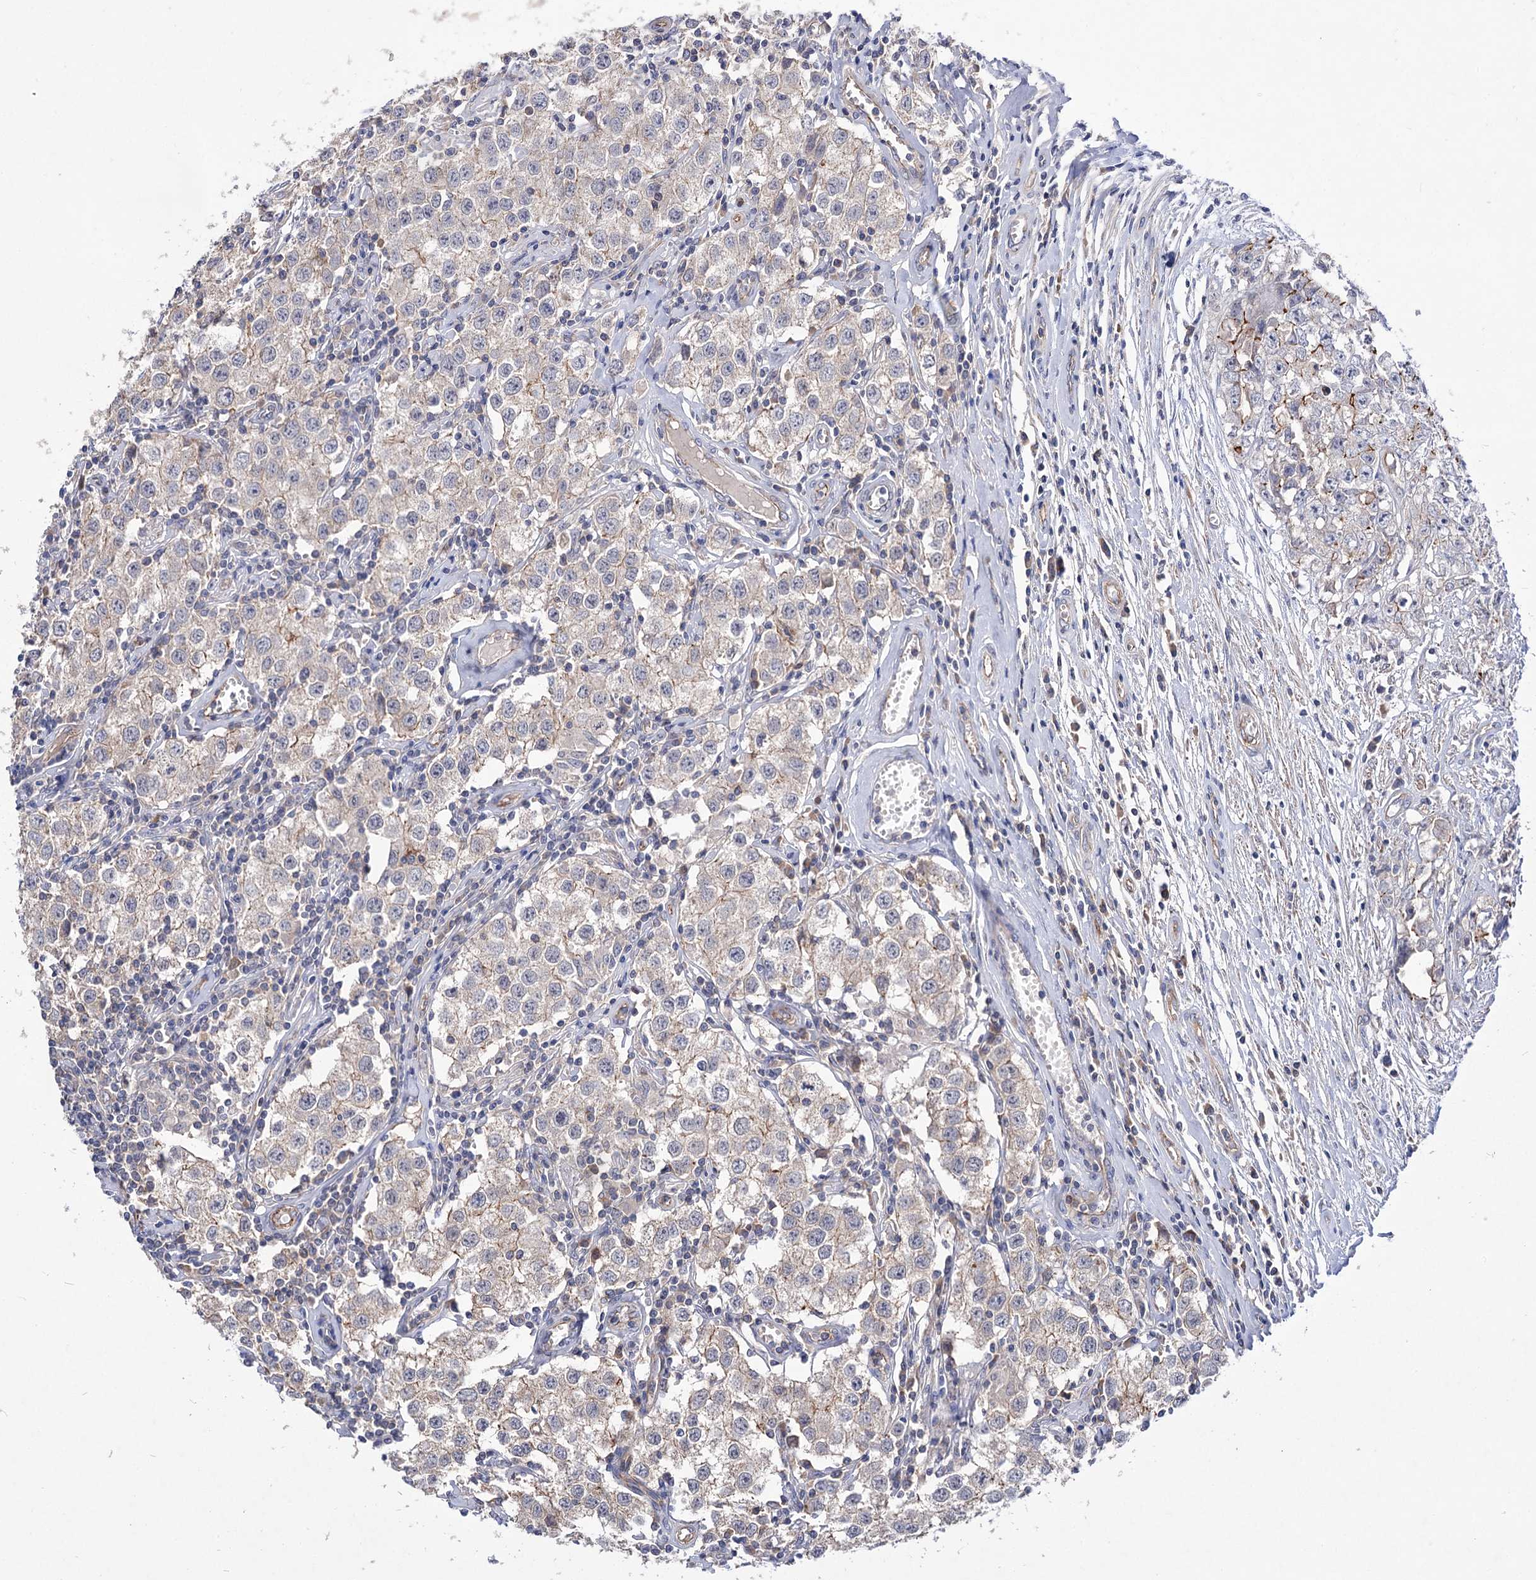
{"staining": {"intensity": "negative", "quantity": "none", "location": "none"}, "tissue": "testis cancer", "cell_type": "Tumor cells", "image_type": "cancer", "snomed": [{"axis": "morphology", "description": "Seminoma, NOS"}, {"axis": "morphology", "description": "Carcinoma, Embryonal, NOS"}, {"axis": "topography", "description": "Testis"}], "caption": "The IHC histopathology image has no significant staining in tumor cells of seminoma (testis) tissue.", "gene": "NUDCD2", "patient": {"sex": "male", "age": 43}}